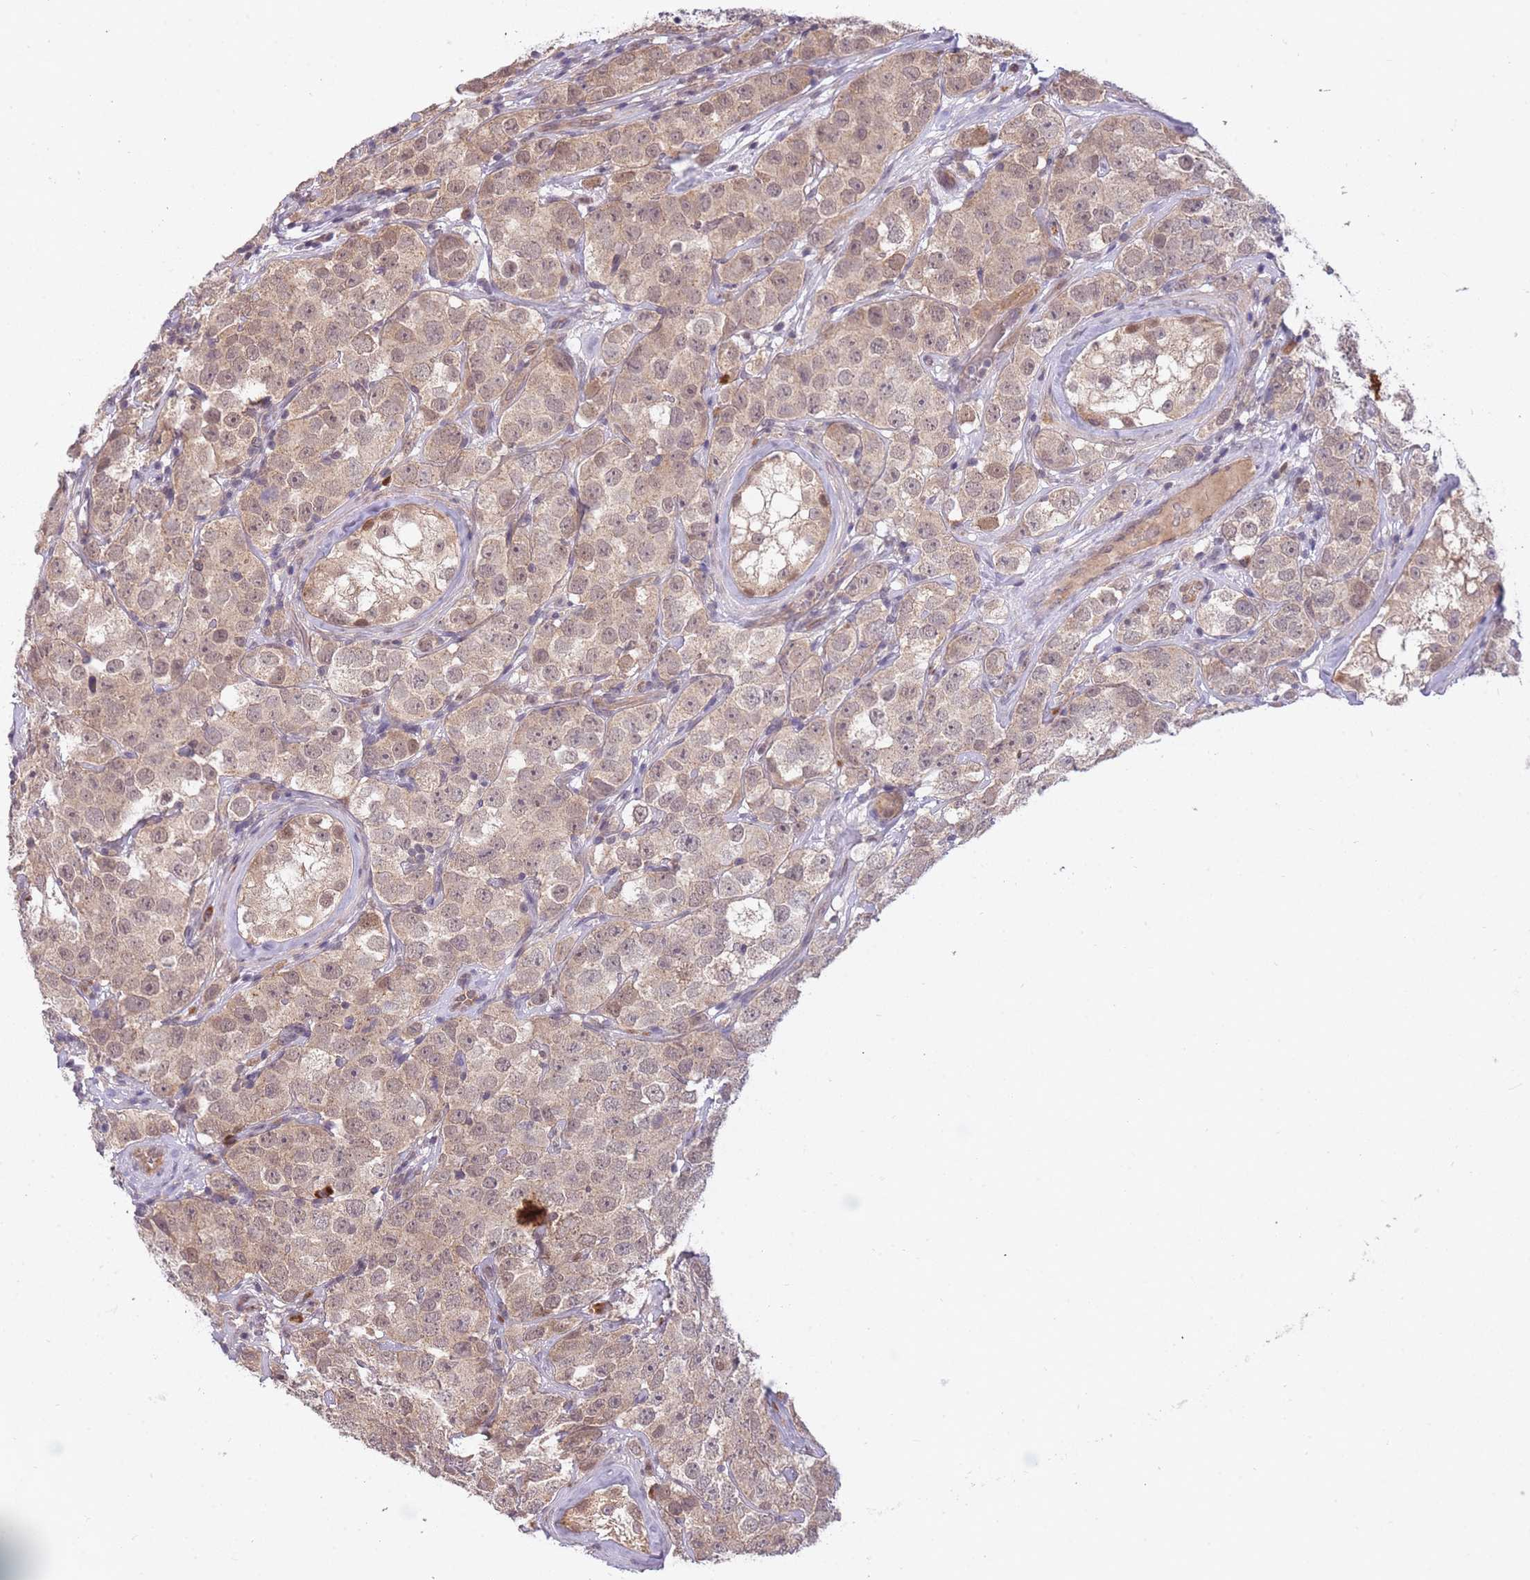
{"staining": {"intensity": "weak", "quantity": ">75%", "location": "cytoplasmic/membranous,nuclear"}, "tissue": "testis cancer", "cell_type": "Tumor cells", "image_type": "cancer", "snomed": [{"axis": "morphology", "description": "Seminoma, NOS"}, {"axis": "topography", "description": "Testis"}], "caption": "A micrograph of testis cancer (seminoma) stained for a protein reveals weak cytoplasmic/membranous and nuclear brown staining in tumor cells.", "gene": "SMC6", "patient": {"sex": "male", "age": 28}}